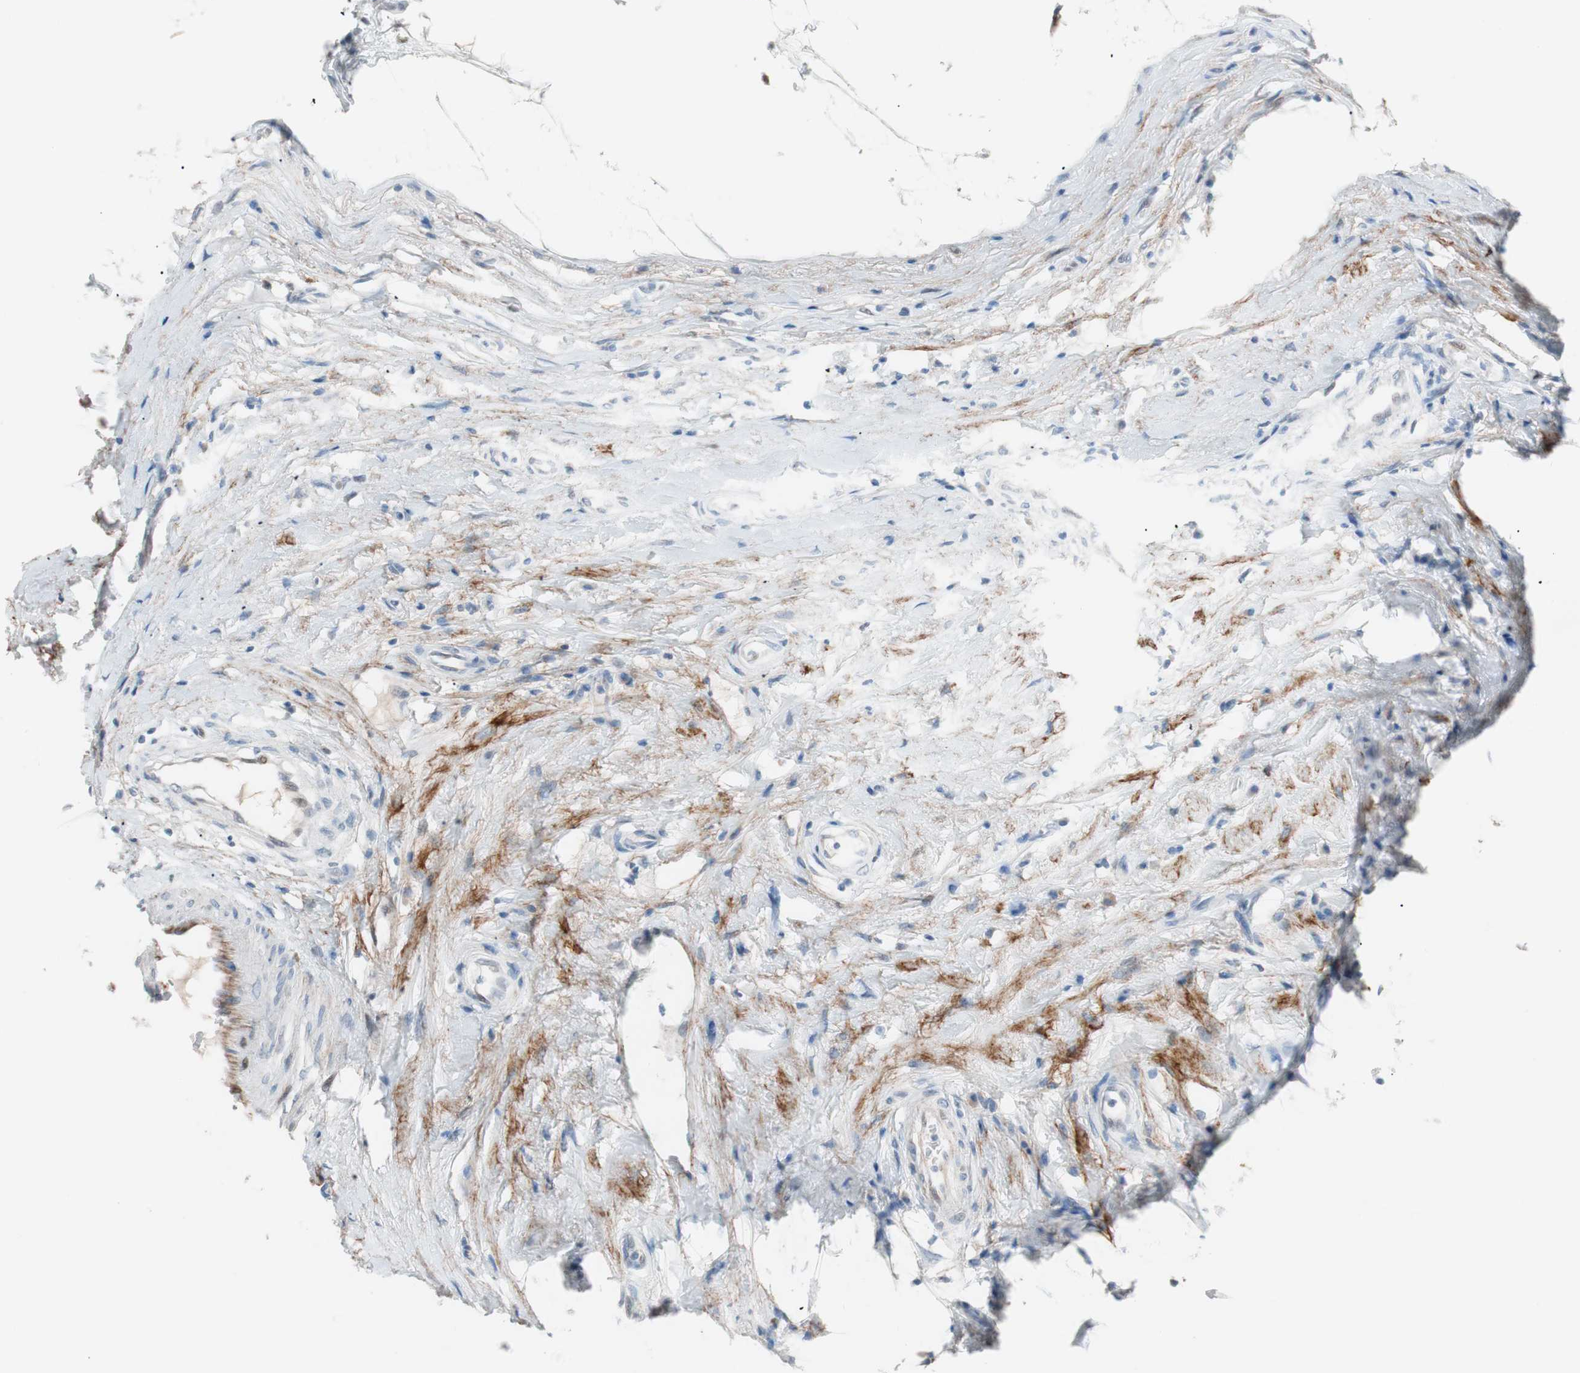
{"staining": {"intensity": "negative", "quantity": "none", "location": "none"}, "tissue": "epididymis", "cell_type": "Glandular cells", "image_type": "normal", "snomed": [{"axis": "morphology", "description": "Normal tissue, NOS"}, {"axis": "morphology", "description": "Inflammation, NOS"}, {"axis": "topography", "description": "Epididymis"}], "caption": "There is no significant expression in glandular cells of epididymis.", "gene": "FOSL1", "patient": {"sex": "male", "age": 84}}